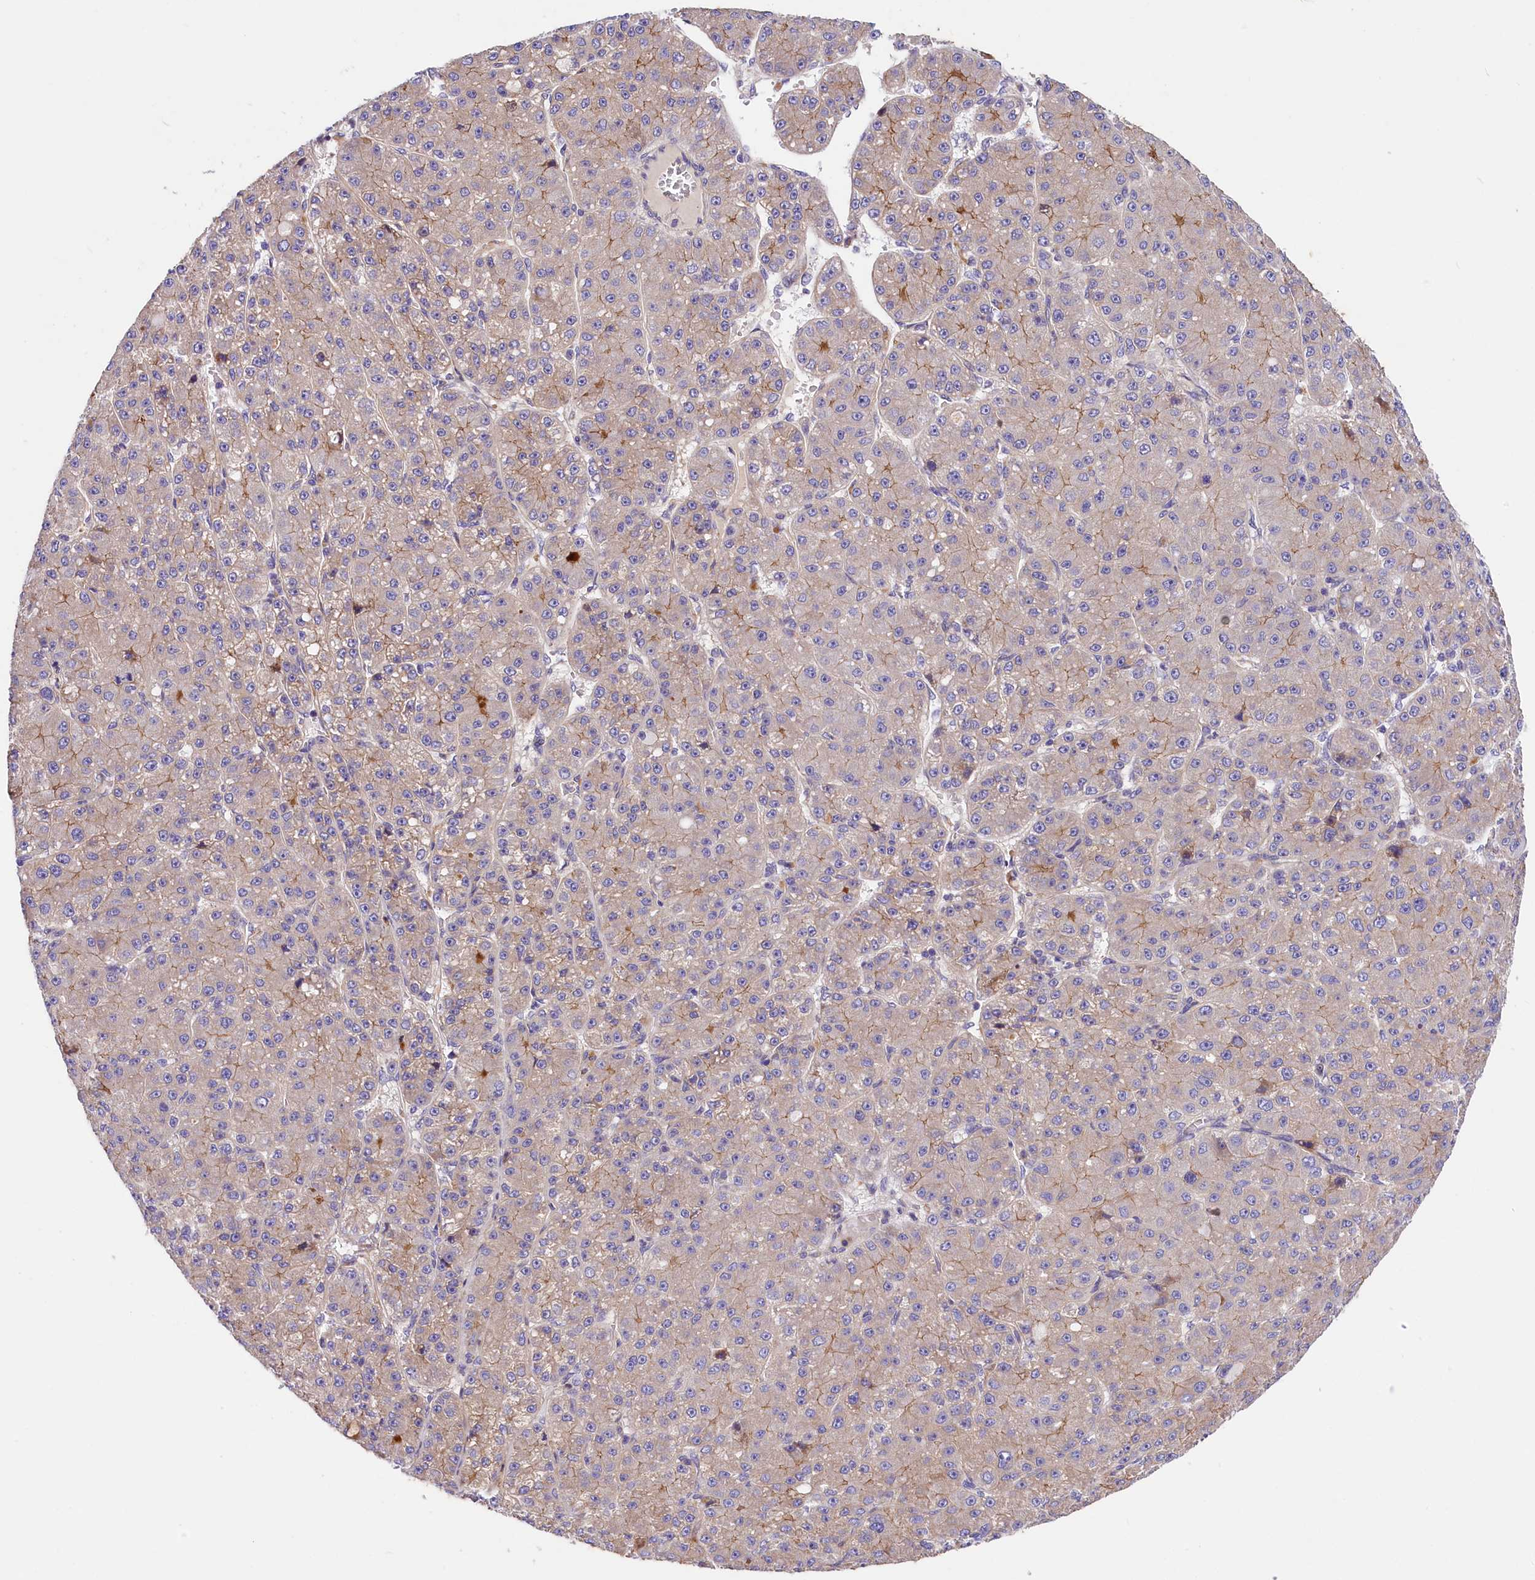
{"staining": {"intensity": "weak", "quantity": "<25%", "location": "cytoplasmic/membranous"}, "tissue": "liver cancer", "cell_type": "Tumor cells", "image_type": "cancer", "snomed": [{"axis": "morphology", "description": "Carcinoma, Hepatocellular, NOS"}, {"axis": "topography", "description": "Liver"}], "caption": "IHC photomicrograph of neoplastic tissue: liver hepatocellular carcinoma stained with DAB (3,3'-diaminobenzidine) exhibits no significant protein staining in tumor cells.", "gene": "ARMC6", "patient": {"sex": "male", "age": 67}}